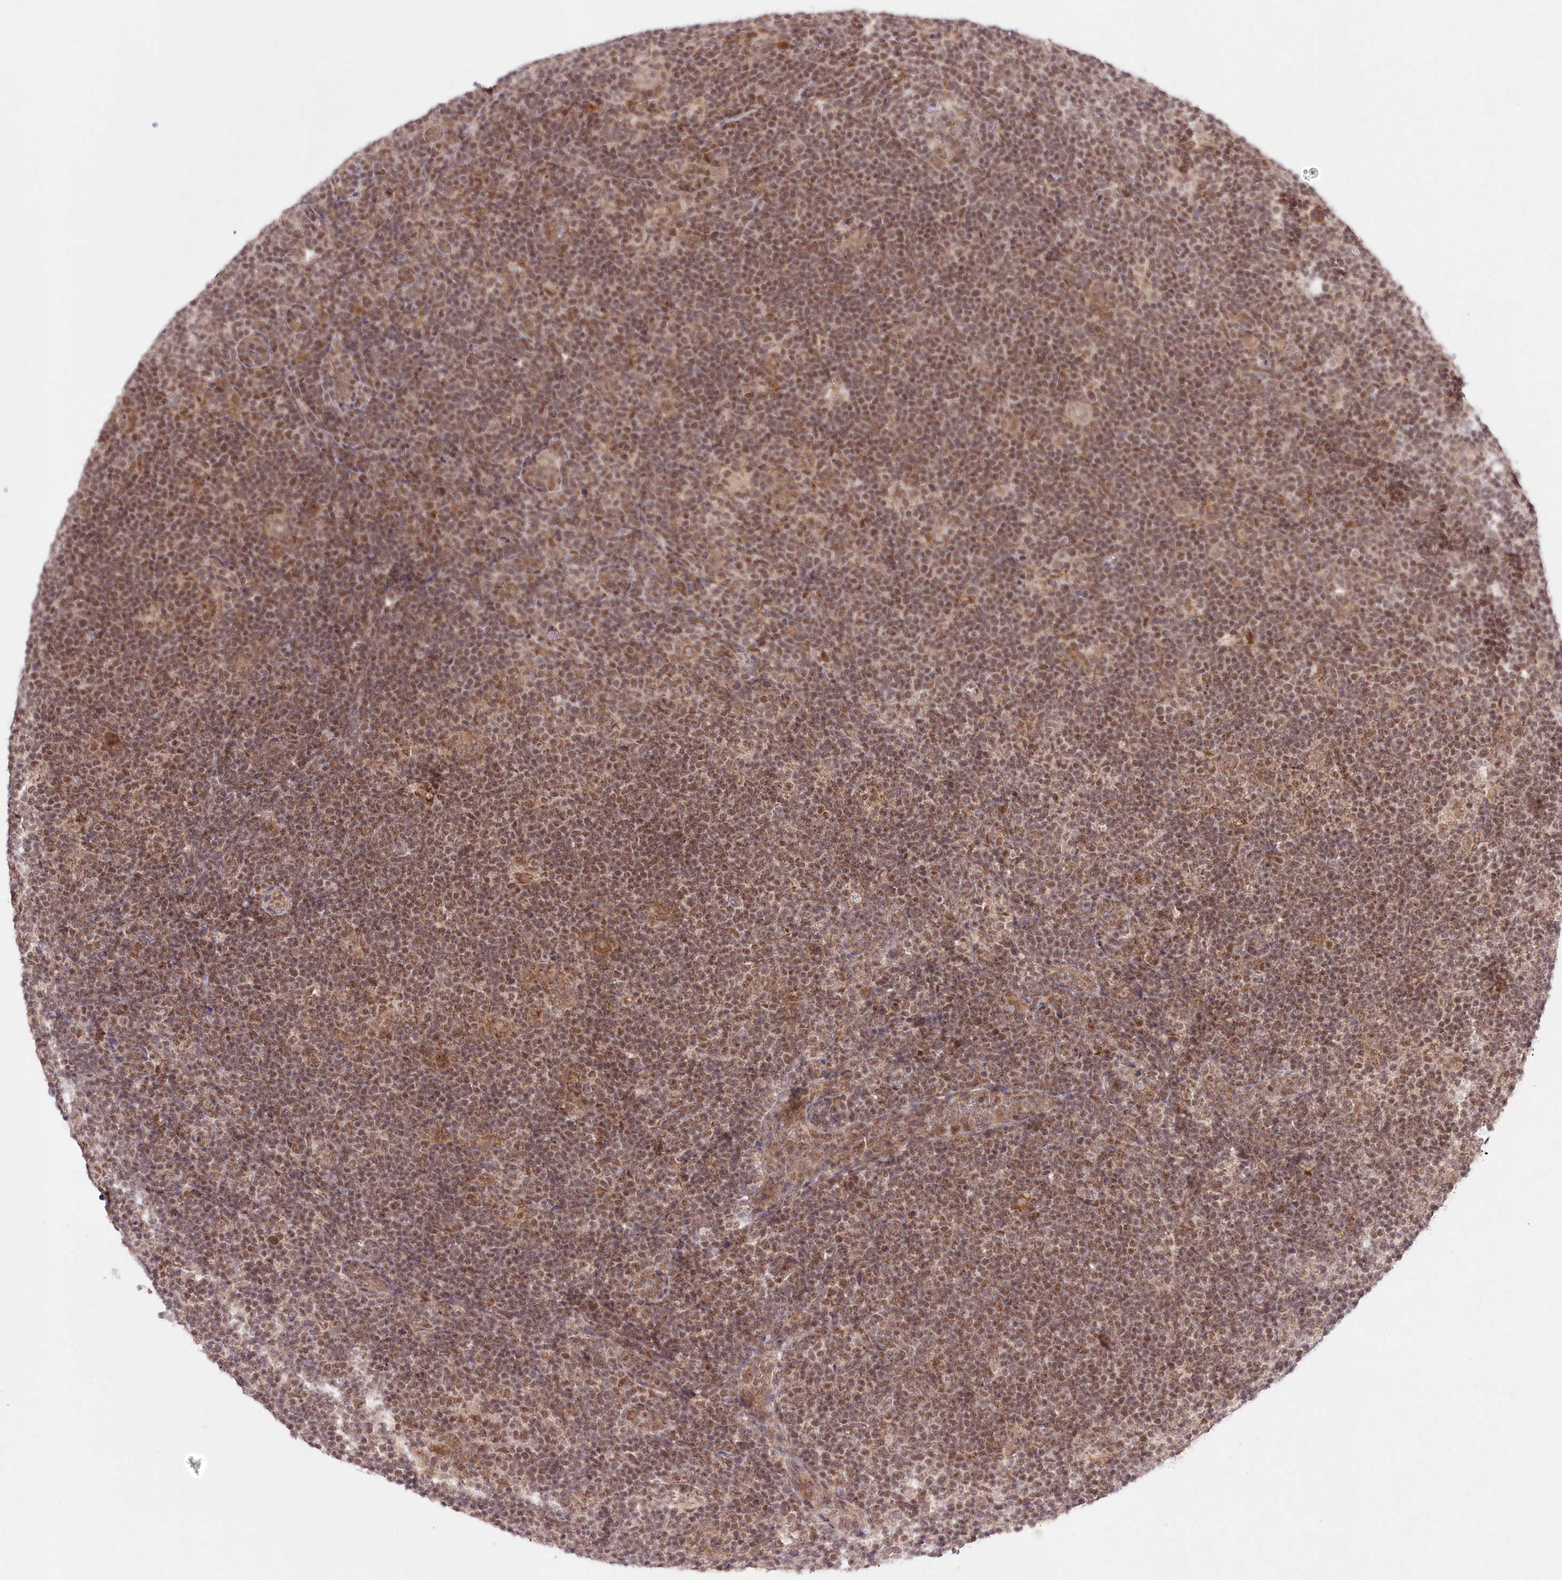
{"staining": {"intensity": "weak", "quantity": "<25%", "location": "cytoplasmic/membranous"}, "tissue": "lymphoma", "cell_type": "Tumor cells", "image_type": "cancer", "snomed": [{"axis": "morphology", "description": "Hodgkin's disease, NOS"}, {"axis": "topography", "description": "Lymph node"}], "caption": "Immunohistochemical staining of human lymphoma displays no significant positivity in tumor cells.", "gene": "ZMAT2", "patient": {"sex": "female", "age": 57}}